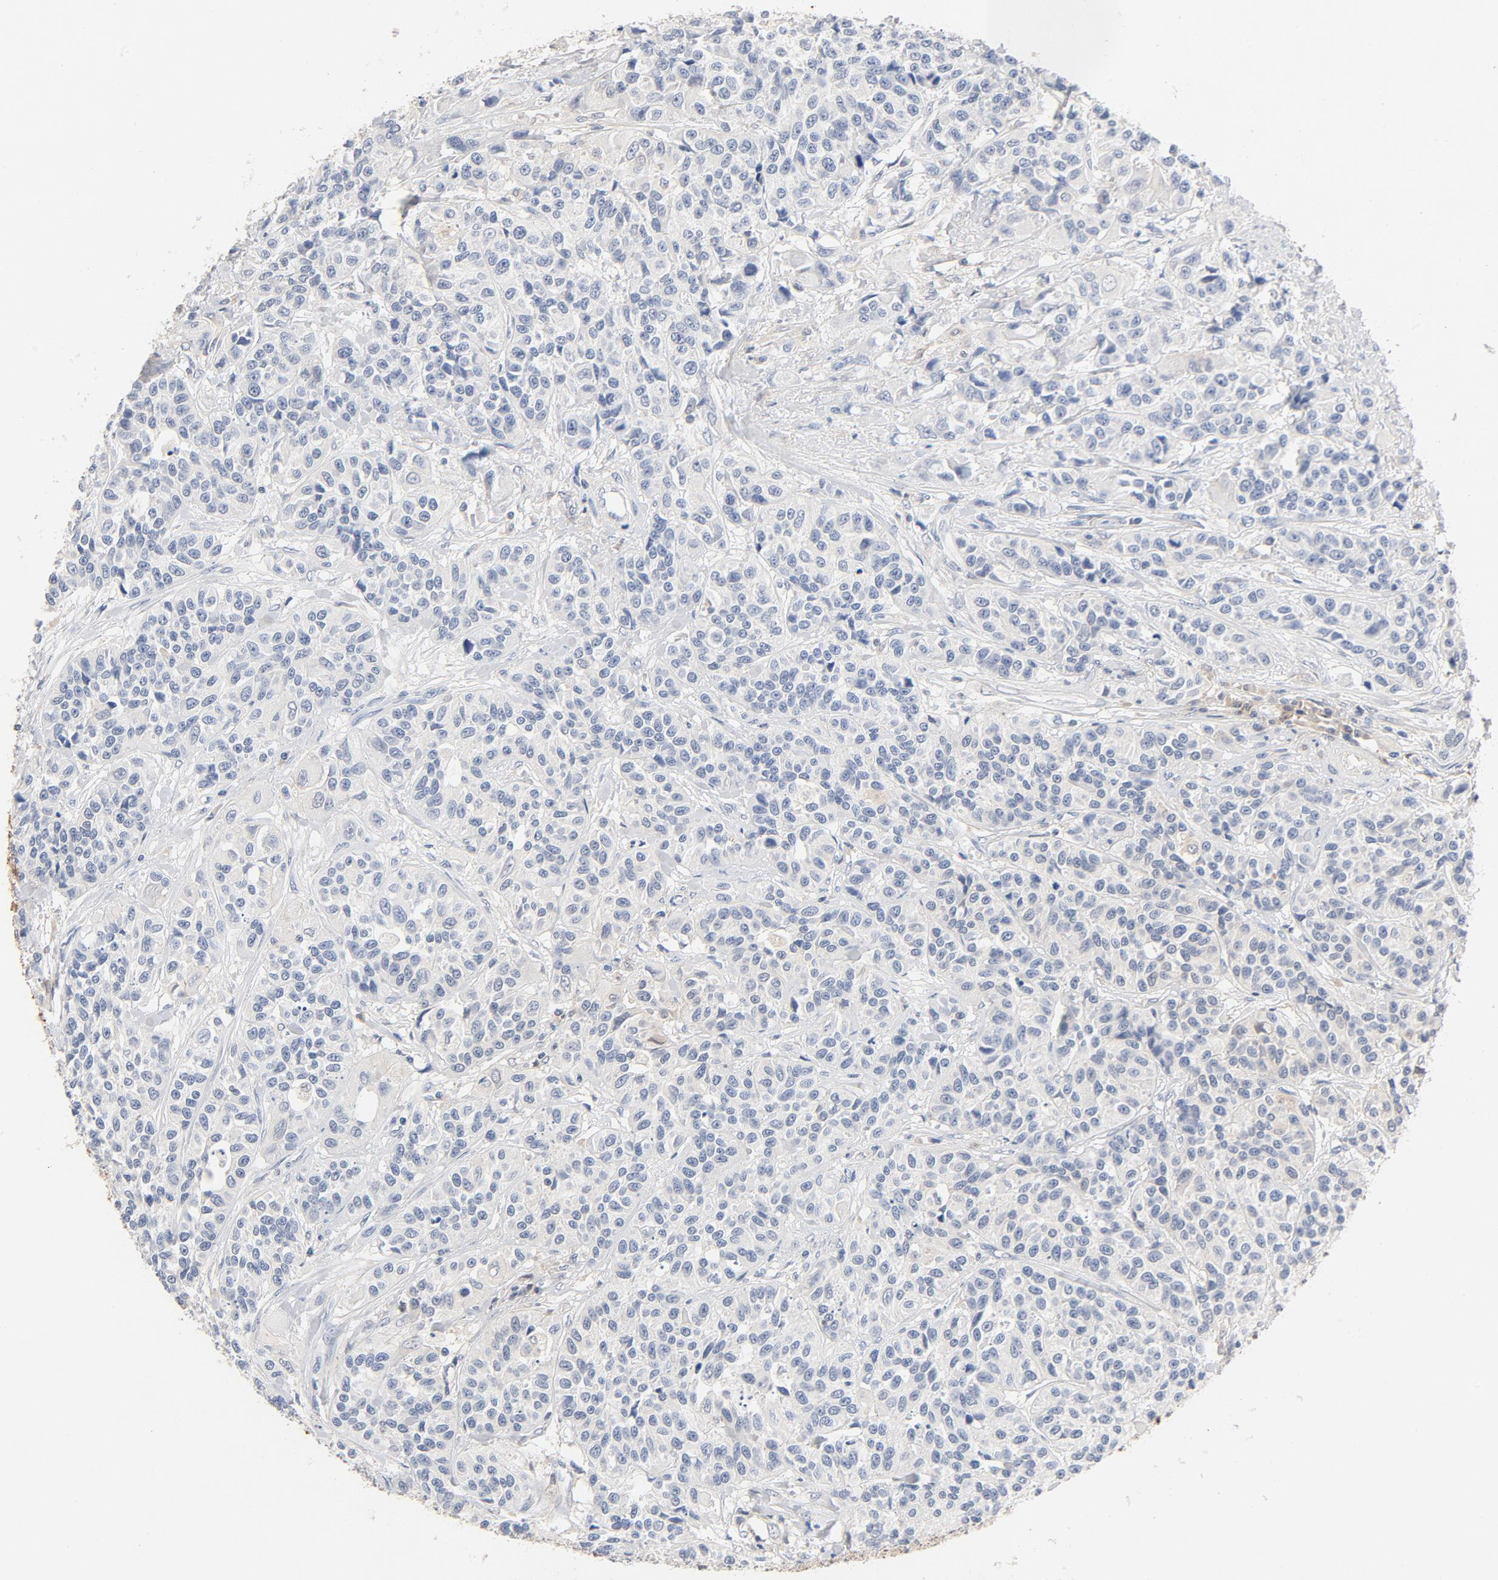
{"staining": {"intensity": "weak", "quantity": "<25%", "location": "cytoplasmic/membranous"}, "tissue": "urothelial cancer", "cell_type": "Tumor cells", "image_type": "cancer", "snomed": [{"axis": "morphology", "description": "Urothelial carcinoma, High grade"}, {"axis": "topography", "description": "Urinary bladder"}], "caption": "DAB immunohistochemical staining of urothelial cancer displays no significant expression in tumor cells. The staining was performed using DAB to visualize the protein expression in brown, while the nuclei were stained in blue with hematoxylin (Magnification: 20x).", "gene": "STAT1", "patient": {"sex": "female", "age": 81}}